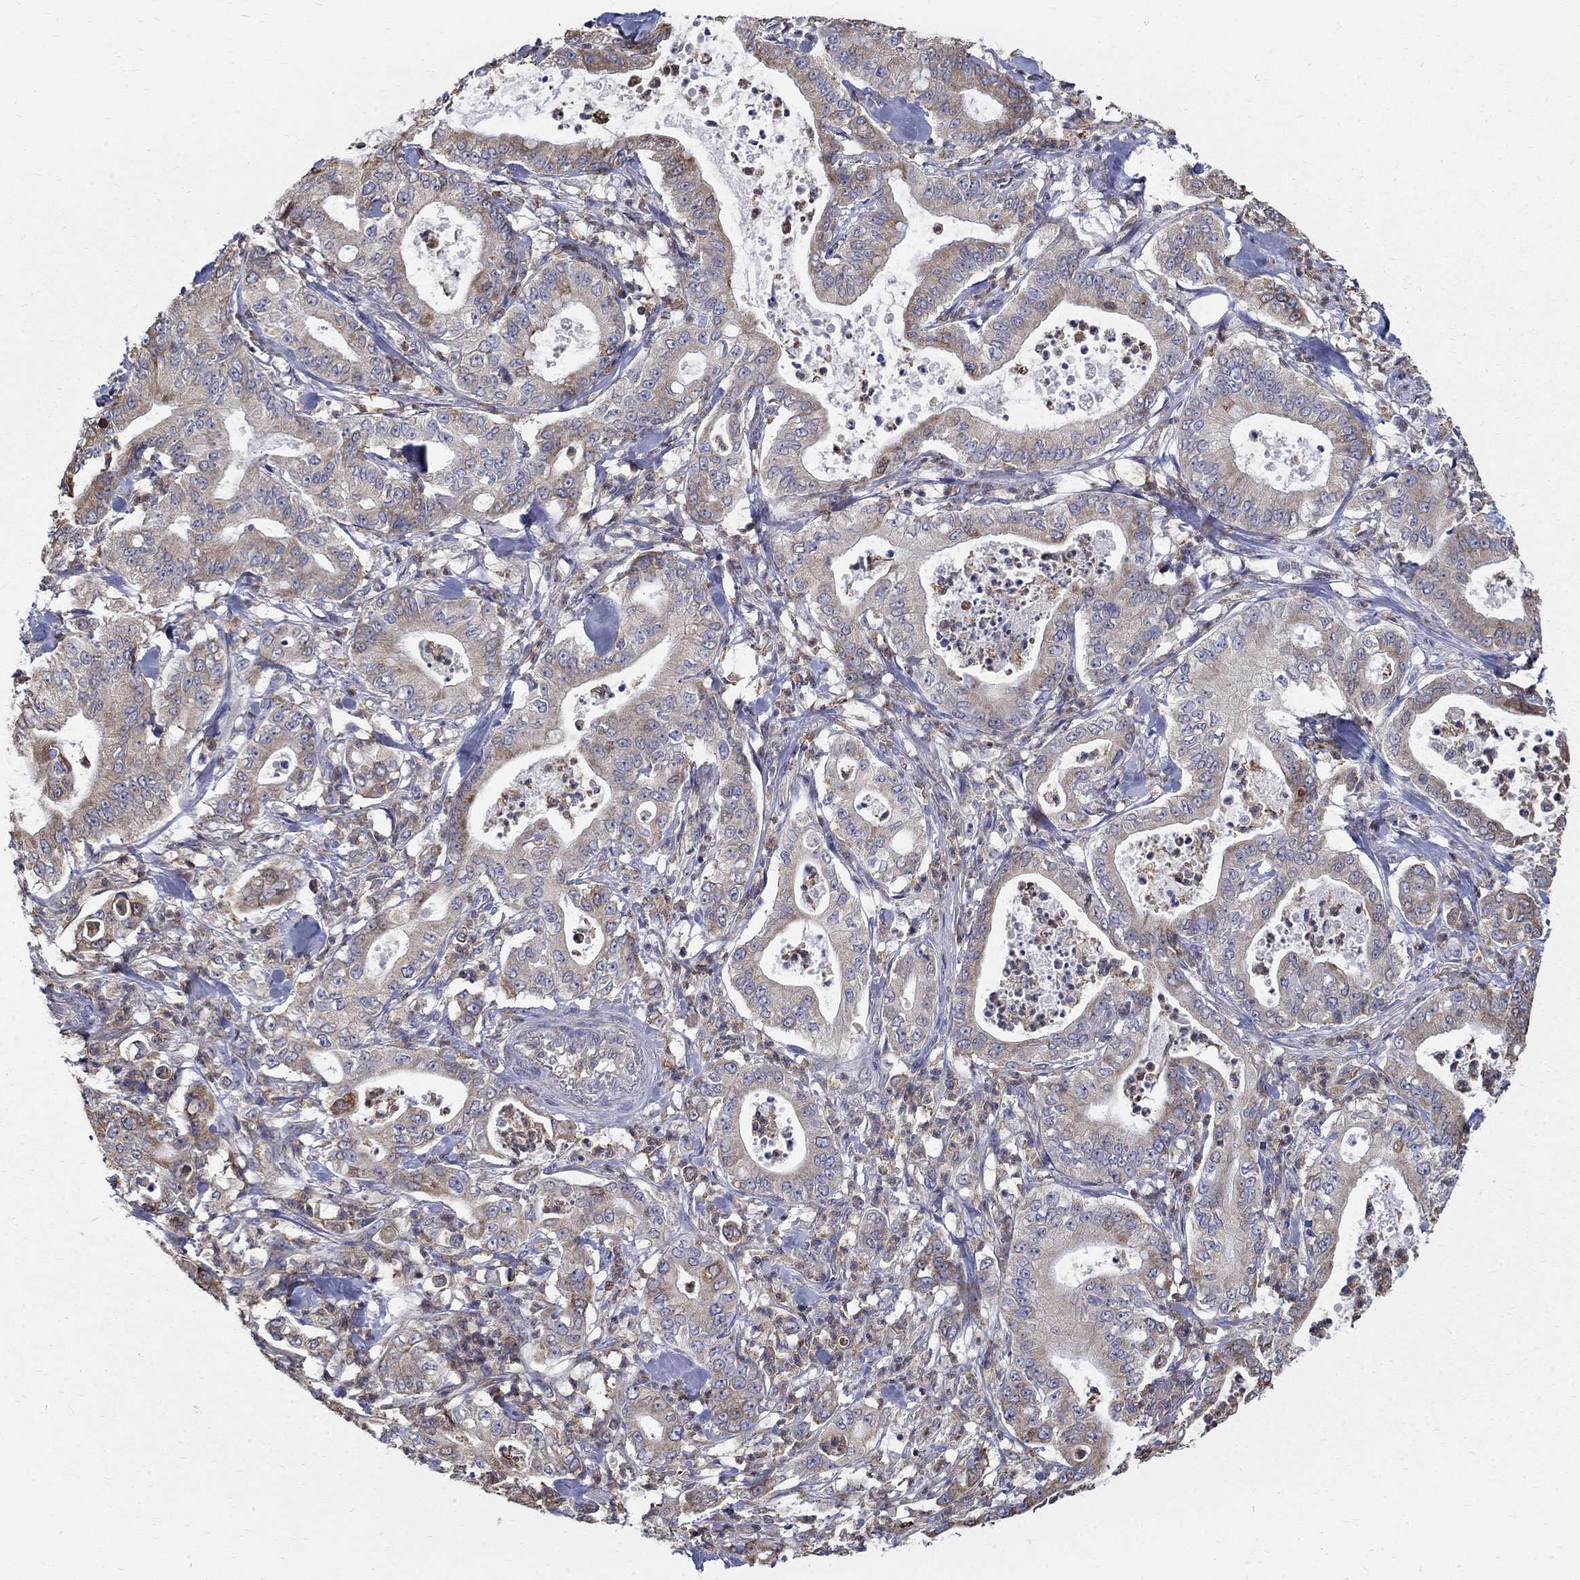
{"staining": {"intensity": "weak", "quantity": "25%-75%", "location": "cytoplasmic/membranous"}, "tissue": "pancreatic cancer", "cell_type": "Tumor cells", "image_type": "cancer", "snomed": [{"axis": "morphology", "description": "Adenocarcinoma, NOS"}, {"axis": "topography", "description": "Pancreas"}], "caption": "This image displays immunohistochemistry staining of human pancreatic cancer (adenocarcinoma), with low weak cytoplasmic/membranous positivity in about 25%-75% of tumor cells.", "gene": "AGAP2", "patient": {"sex": "male", "age": 71}}